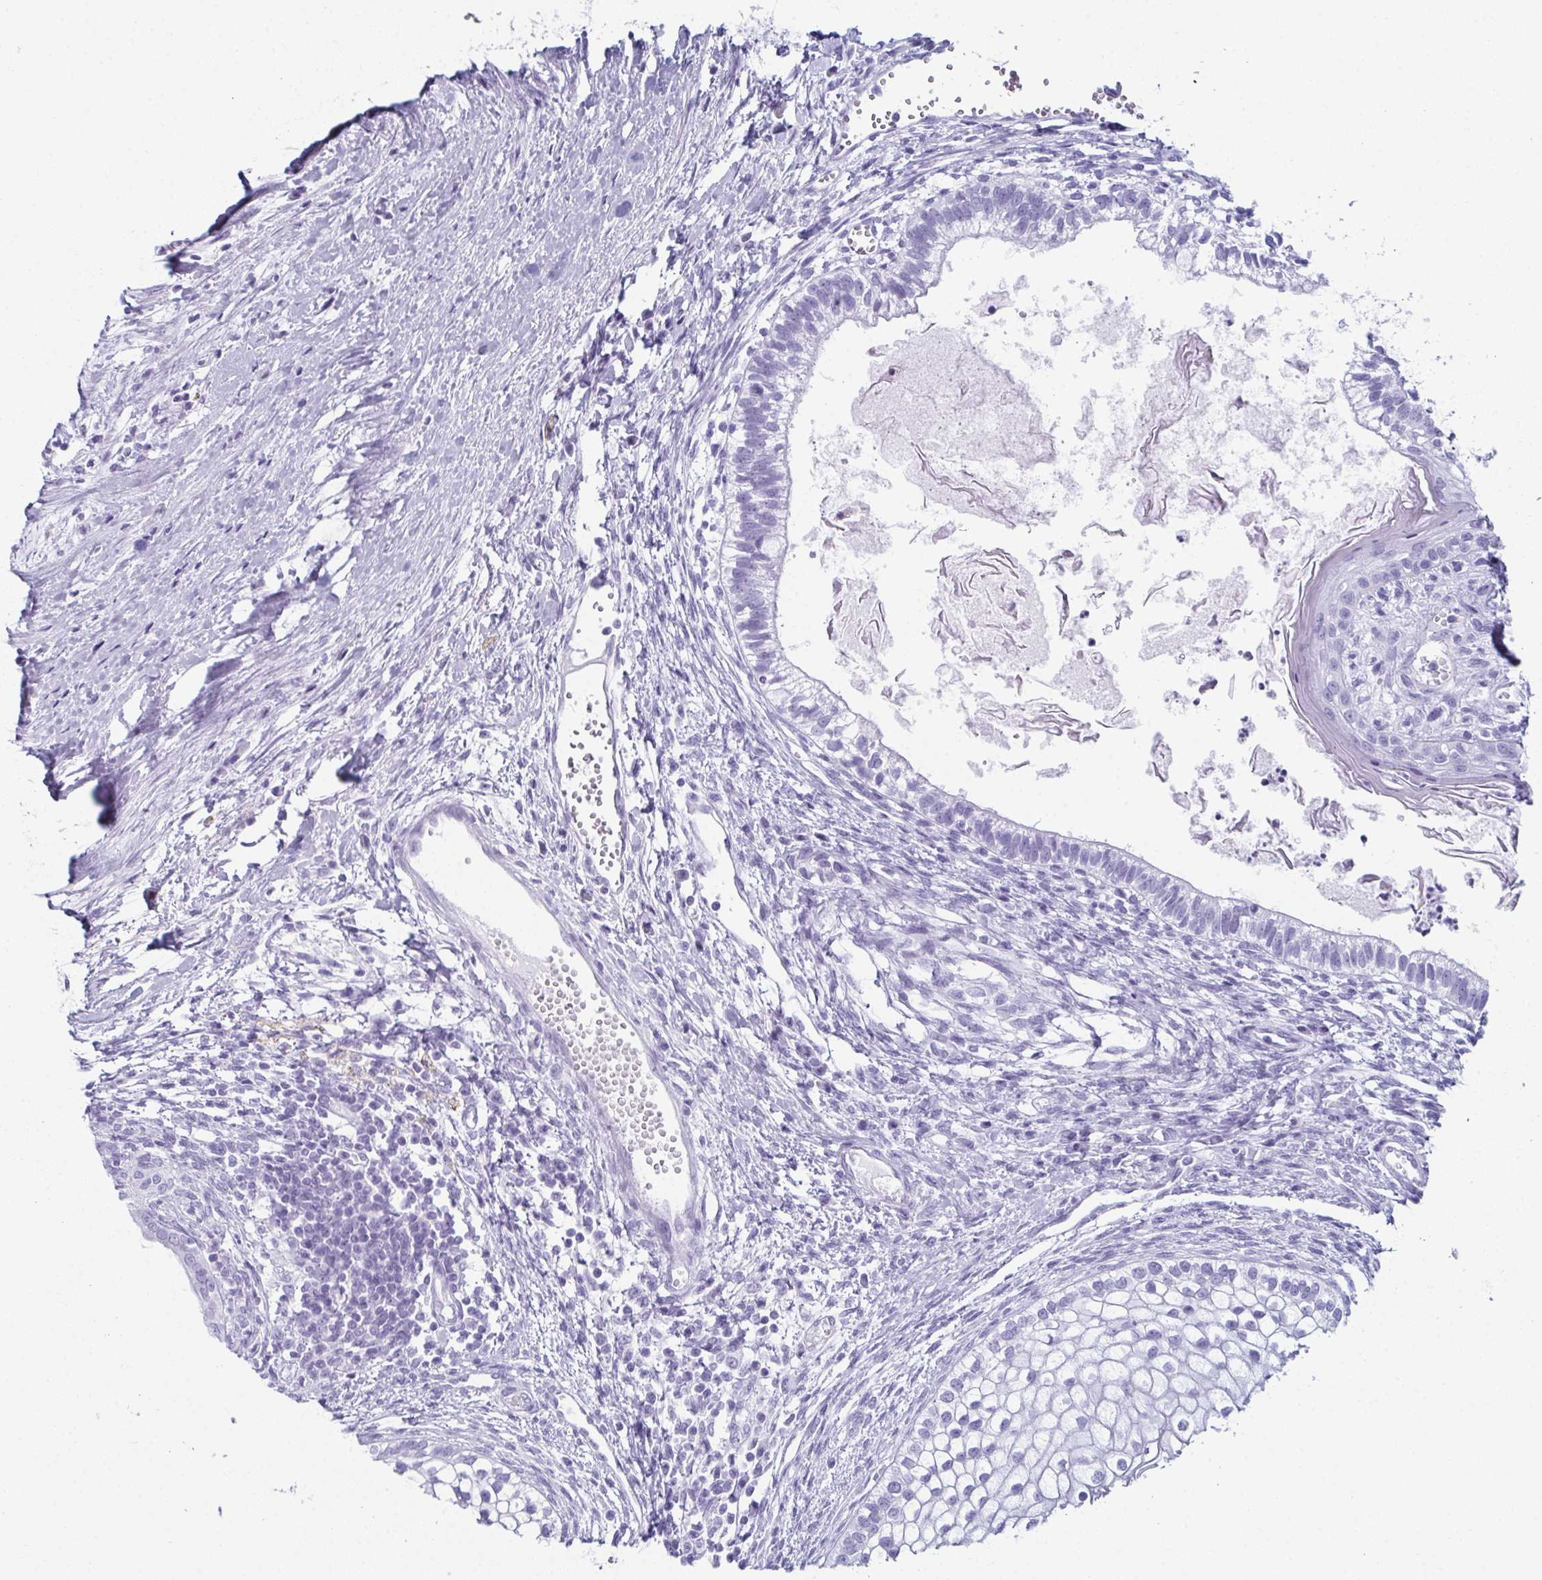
{"staining": {"intensity": "negative", "quantity": "none", "location": "none"}, "tissue": "testis cancer", "cell_type": "Tumor cells", "image_type": "cancer", "snomed": [{"axis": "morphology", "description": "Carcinoma, Embryonal, NOS"}, {"axis": "topography", "description": "Testis"}], "caption": "A histopathology image of human testis embryonal carcinoma is negative for staining in tumor cells.", "gene": "ENKUR", "patient": {"sex": "male", "age": 37}}